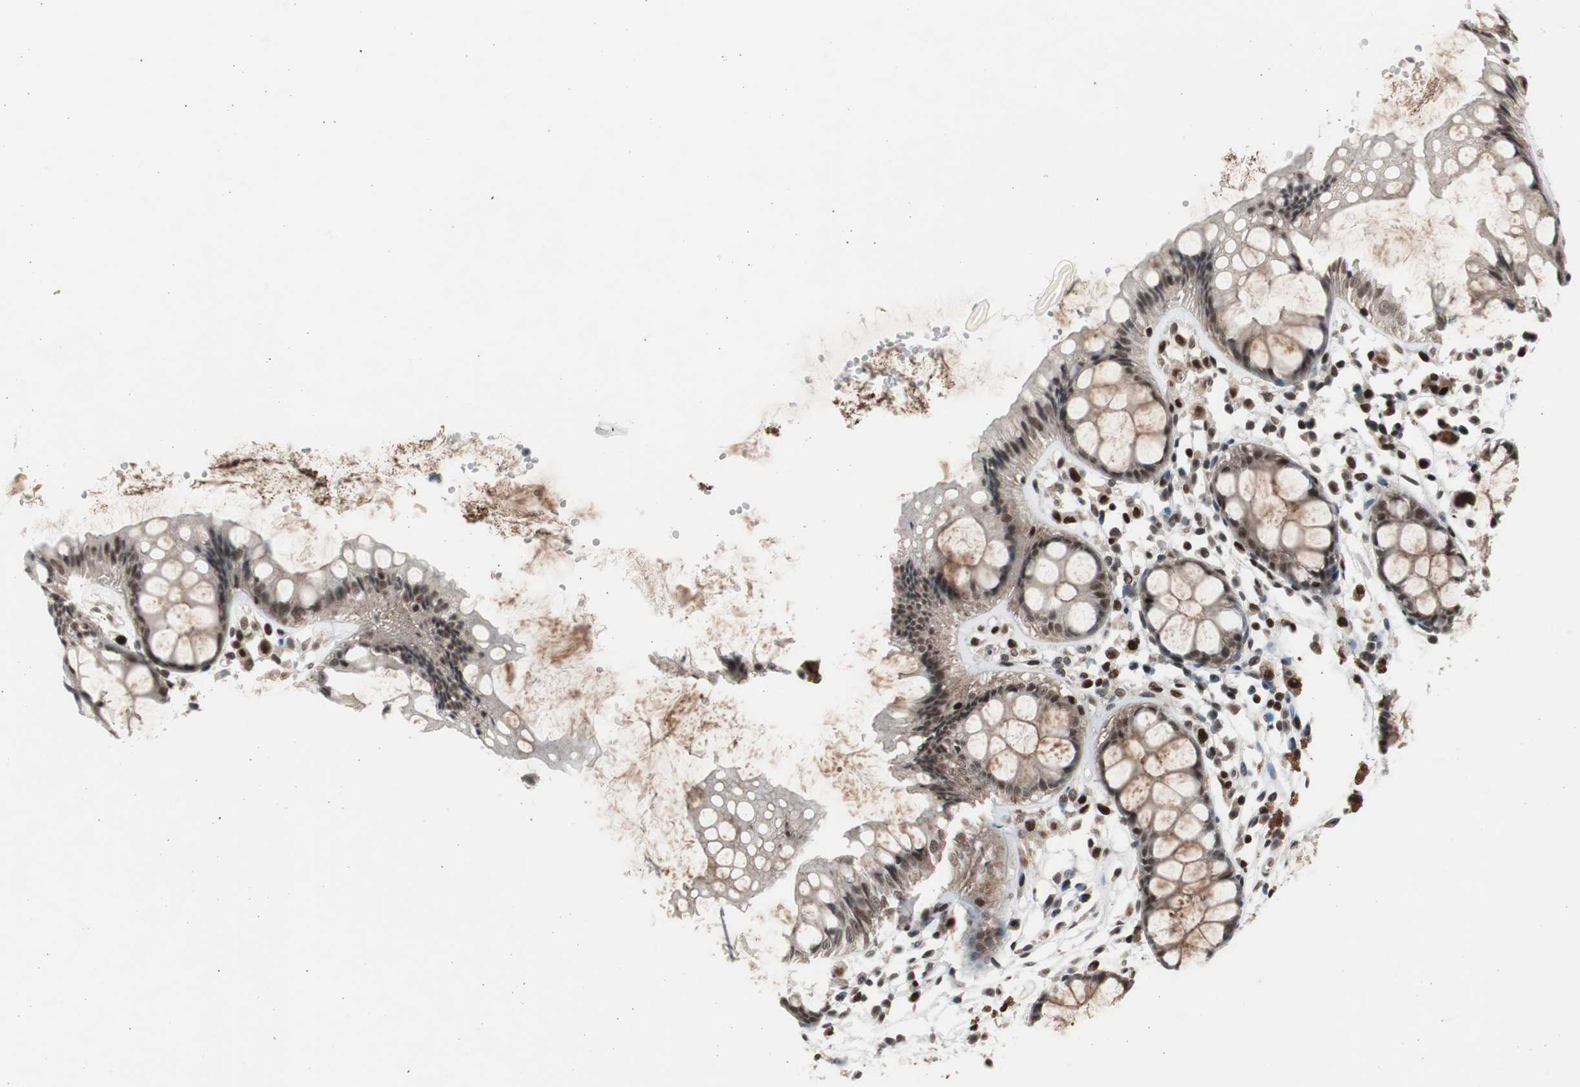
{"staining": {"intensity": "moderate", "quantity": ">75%", "location": "nuclear"}, "tissue": "rectum", "cell_type": "Glandular cells", "image_type": "normal", "snomed": [{"axis": "morphology", "description": "Normal tissue, NOS"}, {"axis": "topography", "description": "Rectum"}], "caption": "Immunohistochemistry photomicrograph of unremarkable rectum stained for a protein (brown), which shows medium levels of moderate nuclear staining in approximately >75% of glandular cells.", "gene": "RPA1", "patient": {"sex": "female", "age": 66}}